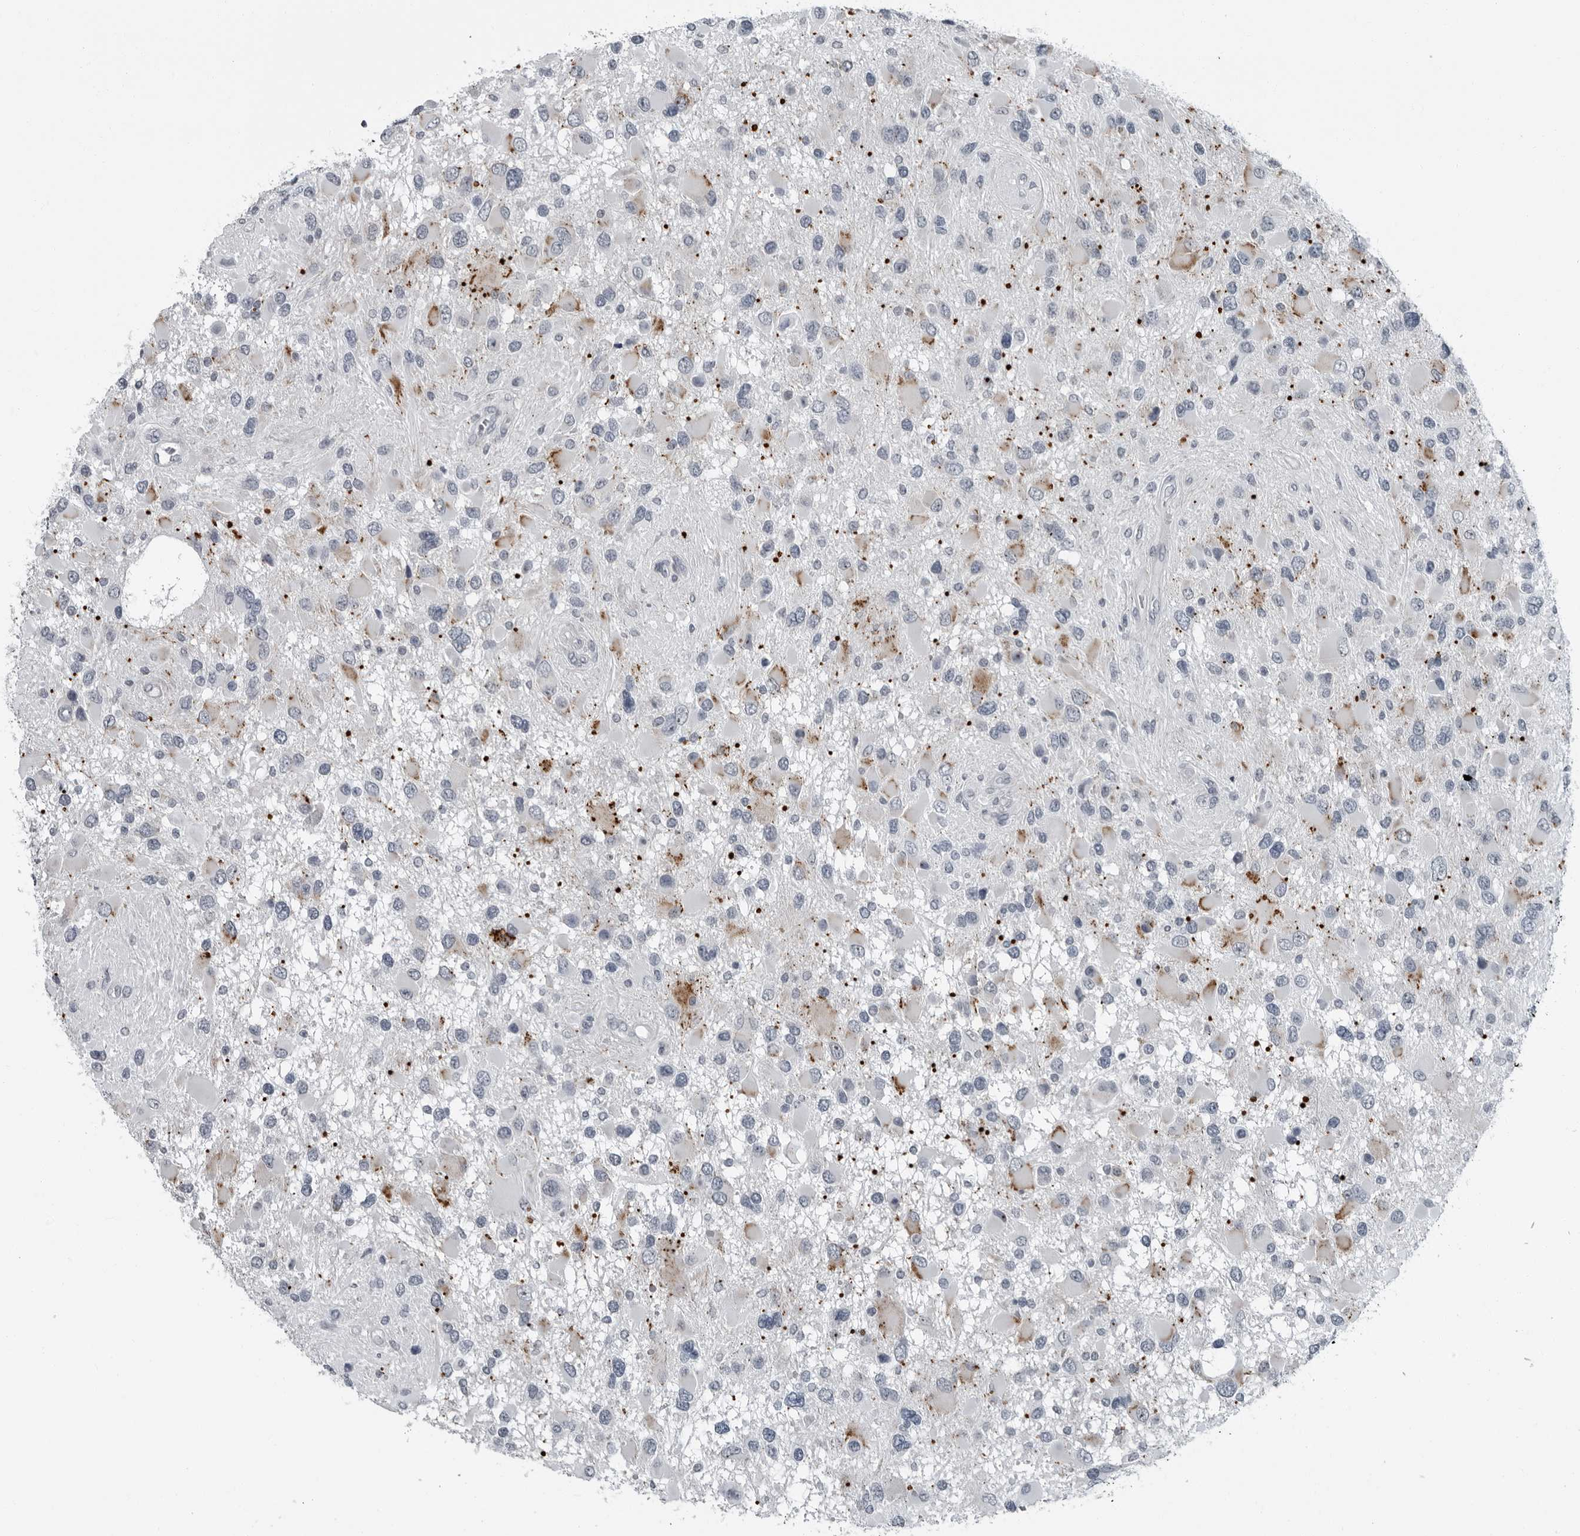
{"staining": {"intensity": "negative", "quantity": "none", "location": "none"}, "tissue": "glioma", "cell_type": "Tumor cells", "image_type": "cancer", "snomed": [{"axis": "morphology", "description": "Glioma, malignant, High grade"}, {"axis": "topography", "description": "Brain"}], "caption": "The micrograph displays no significant staining in tumor cells of glioma.", "gene": "PDCD11", "patient": {"sex": "male", "age": 53}}